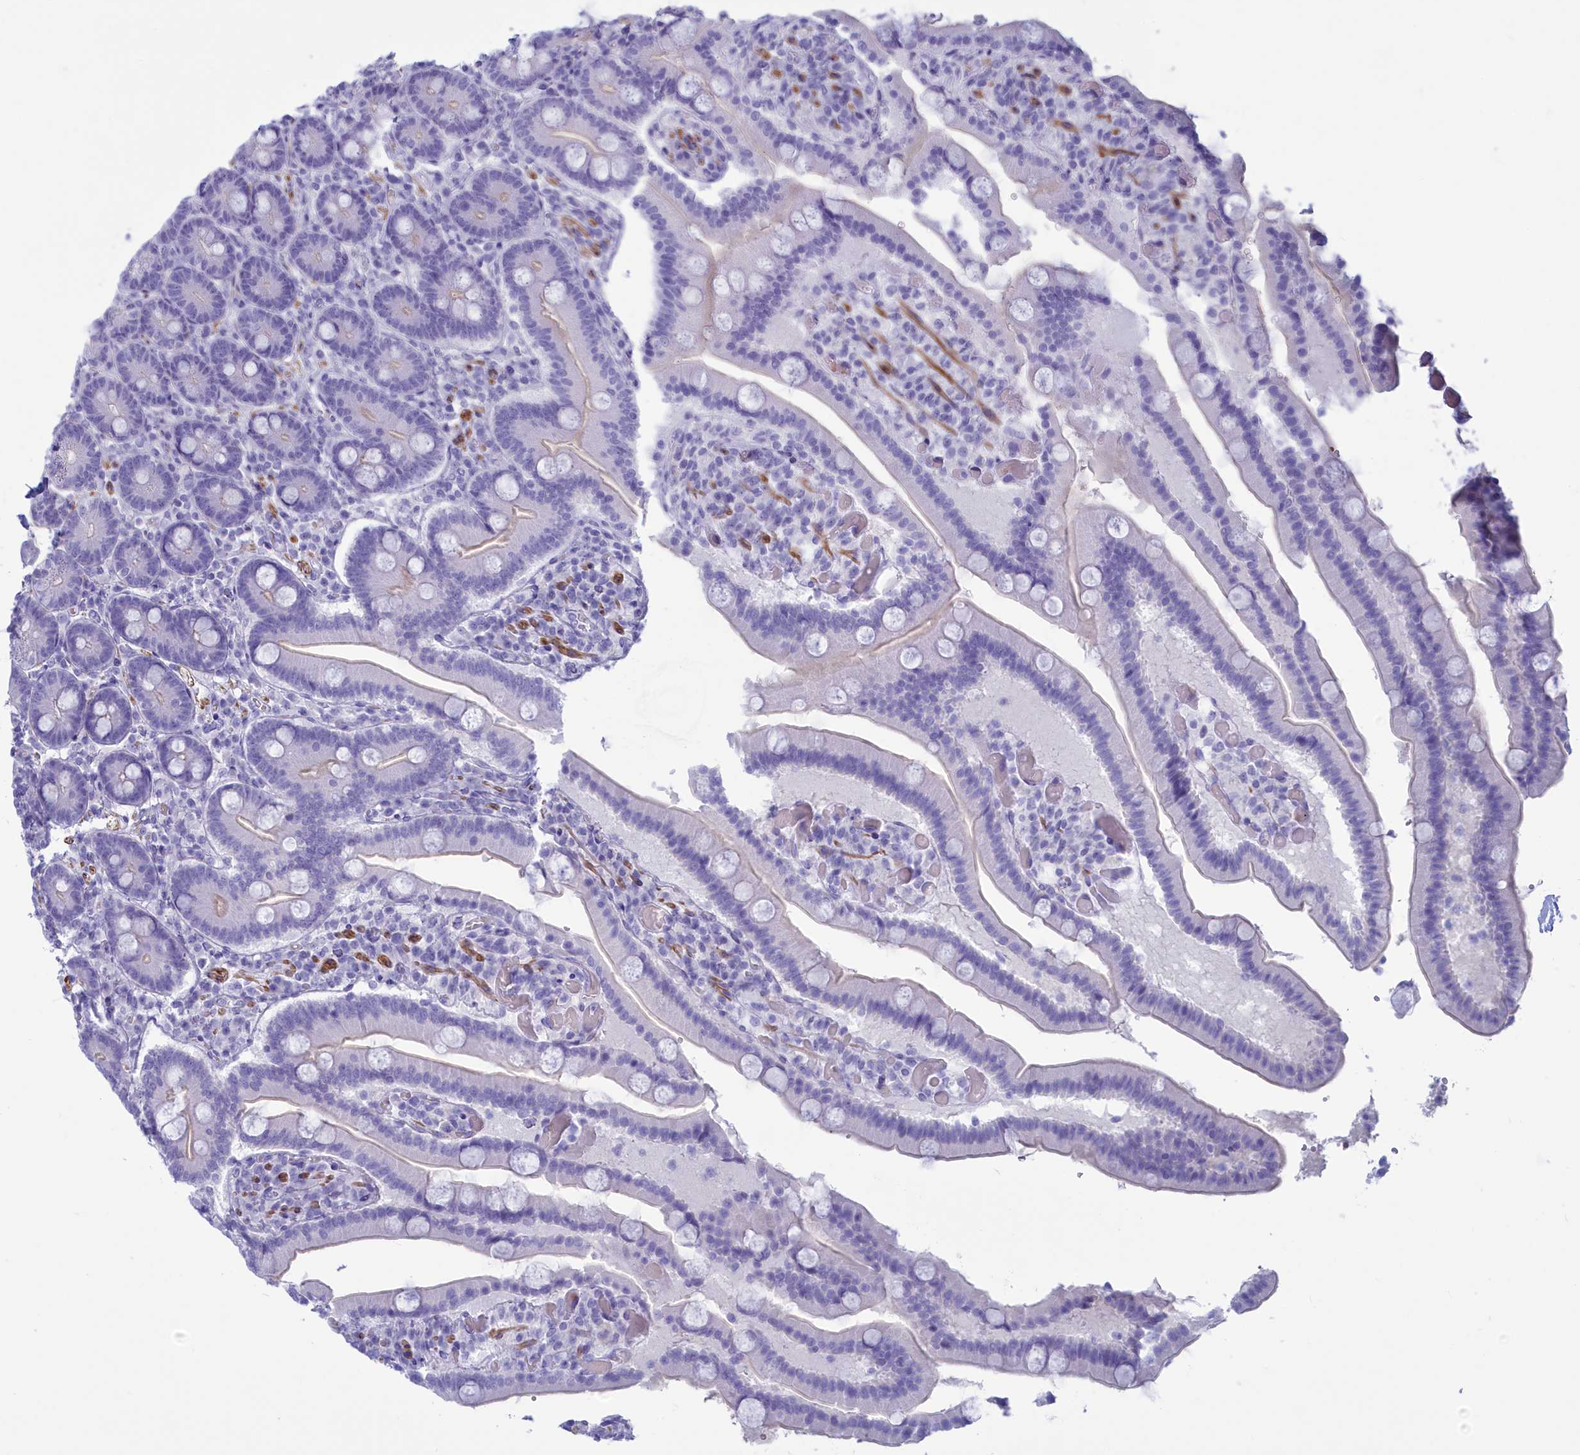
{"staining": {"intensity": "negative", "quantity": "none", "location": "none"}, "tissue": "duodenum", "cell_type": "Glandular cells", "image_type": "normal", "snomed": [{"axis": "morphology", "description": "Normal tissue, NOS"}, {"axis": "topography", "description": "Duodenum"}], "caption": "Glandular cells are negative for brown protein staining in unremarkable duodenum. (DAB immunohistochemistry (IHC) visualized using brightfield microscopy, high magnification).", "gene": "GAPDHS", "patient": {"sex": "female", "age": 62}}